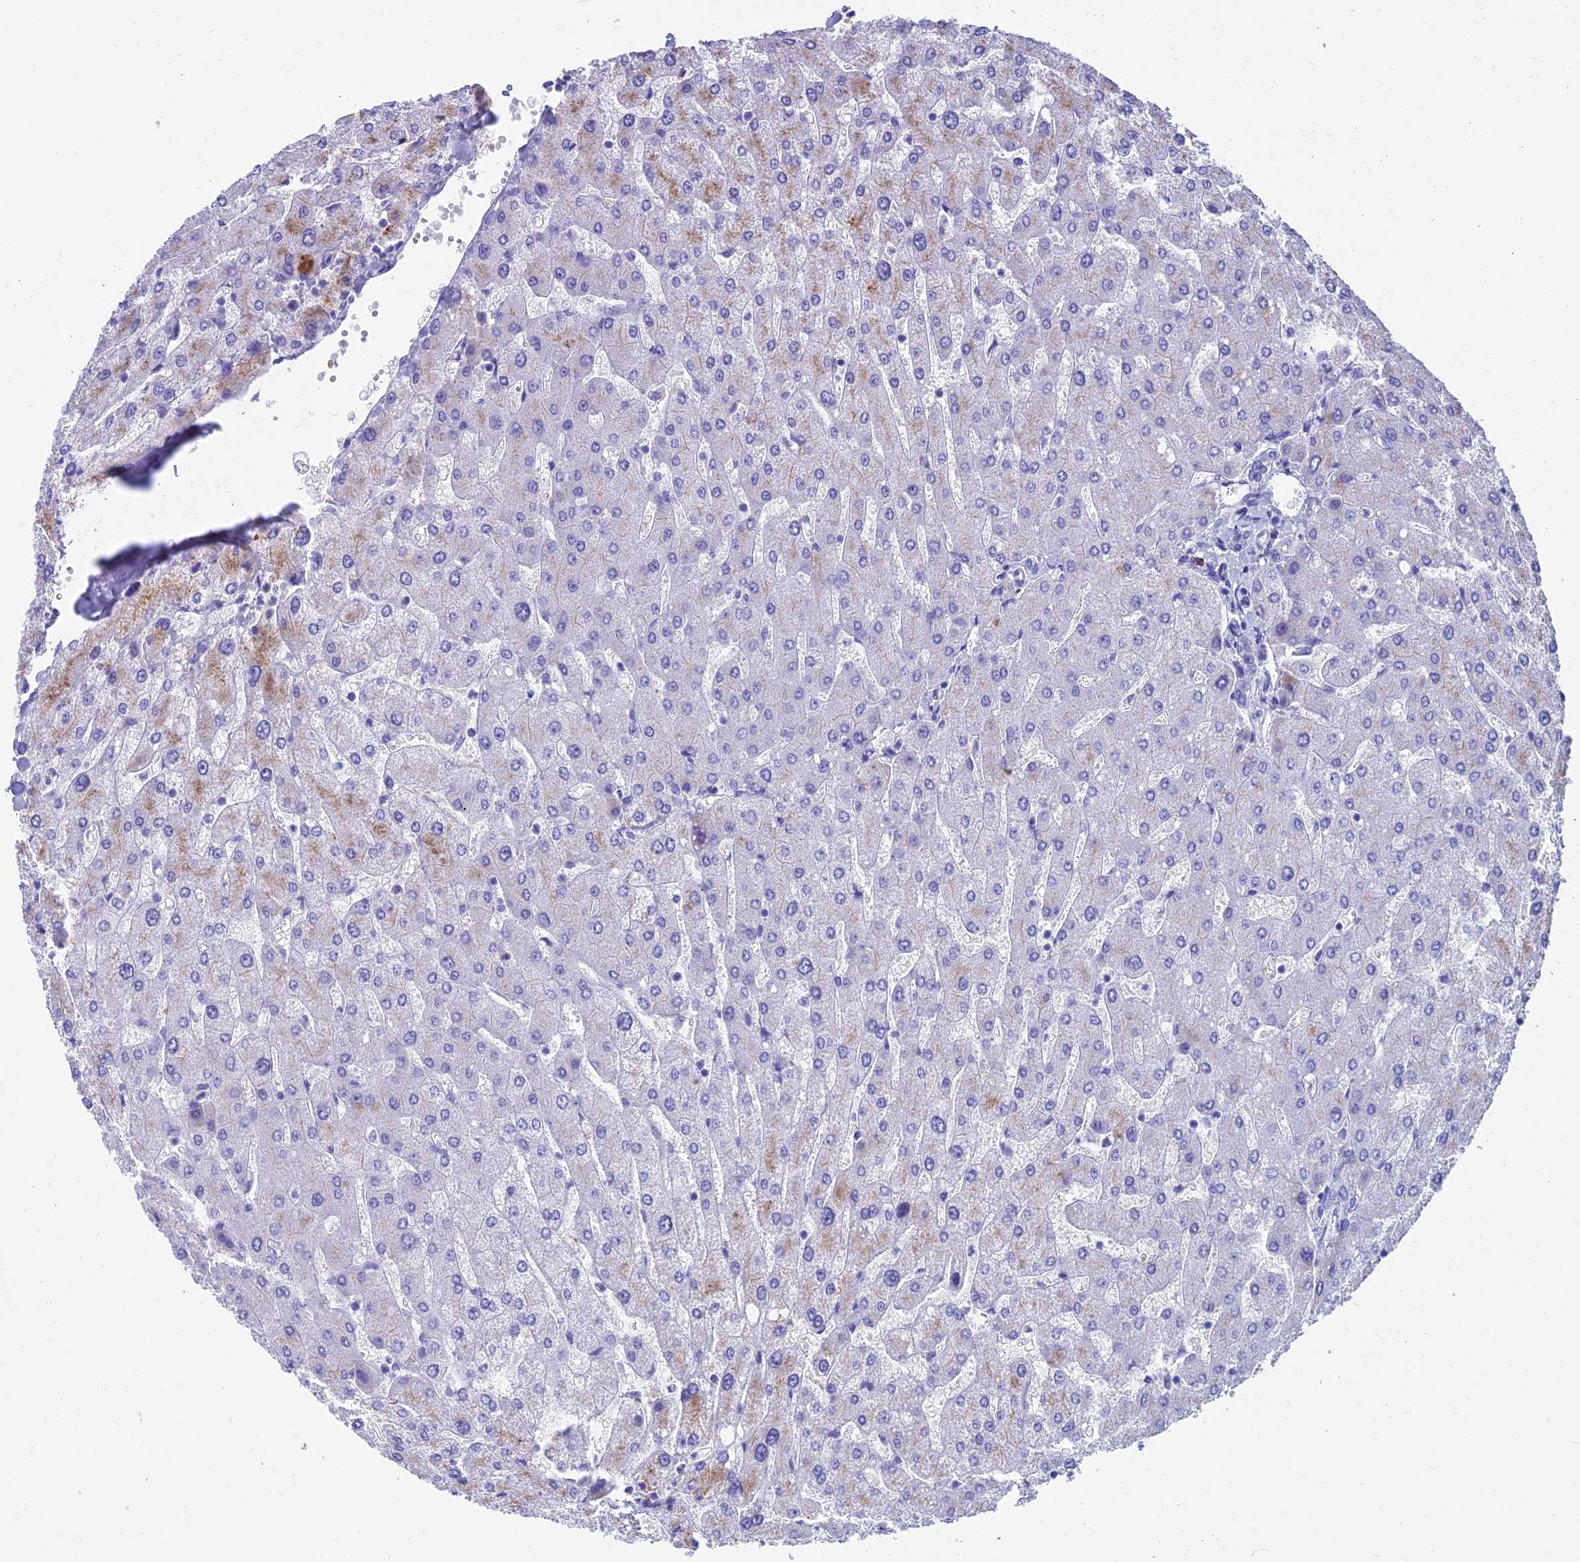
{"staining": {"intensity": "negative", "quantity": "none", "location": "none"}, "tissue": "liver", "cell_type": "Cholangiocytes", "image_type": "normal", "snomed": [{"axis": "morphology", "description": "Normal tissue, NOS"}, {"axis": "topography", "description": "Liver"}], "caption": "IHC image of benign liver: human liver stained with DAB (3,3'-diaminobenzidine) demonstrates no significant protein staining in cholangiocytes. (DAB (3,3'-diaminobenzidine) immunohistochemistry visualized using brightfield microscopy, high magnification).", "gene": "GNG11", "patient": {"sex": "male", "age": 55}}